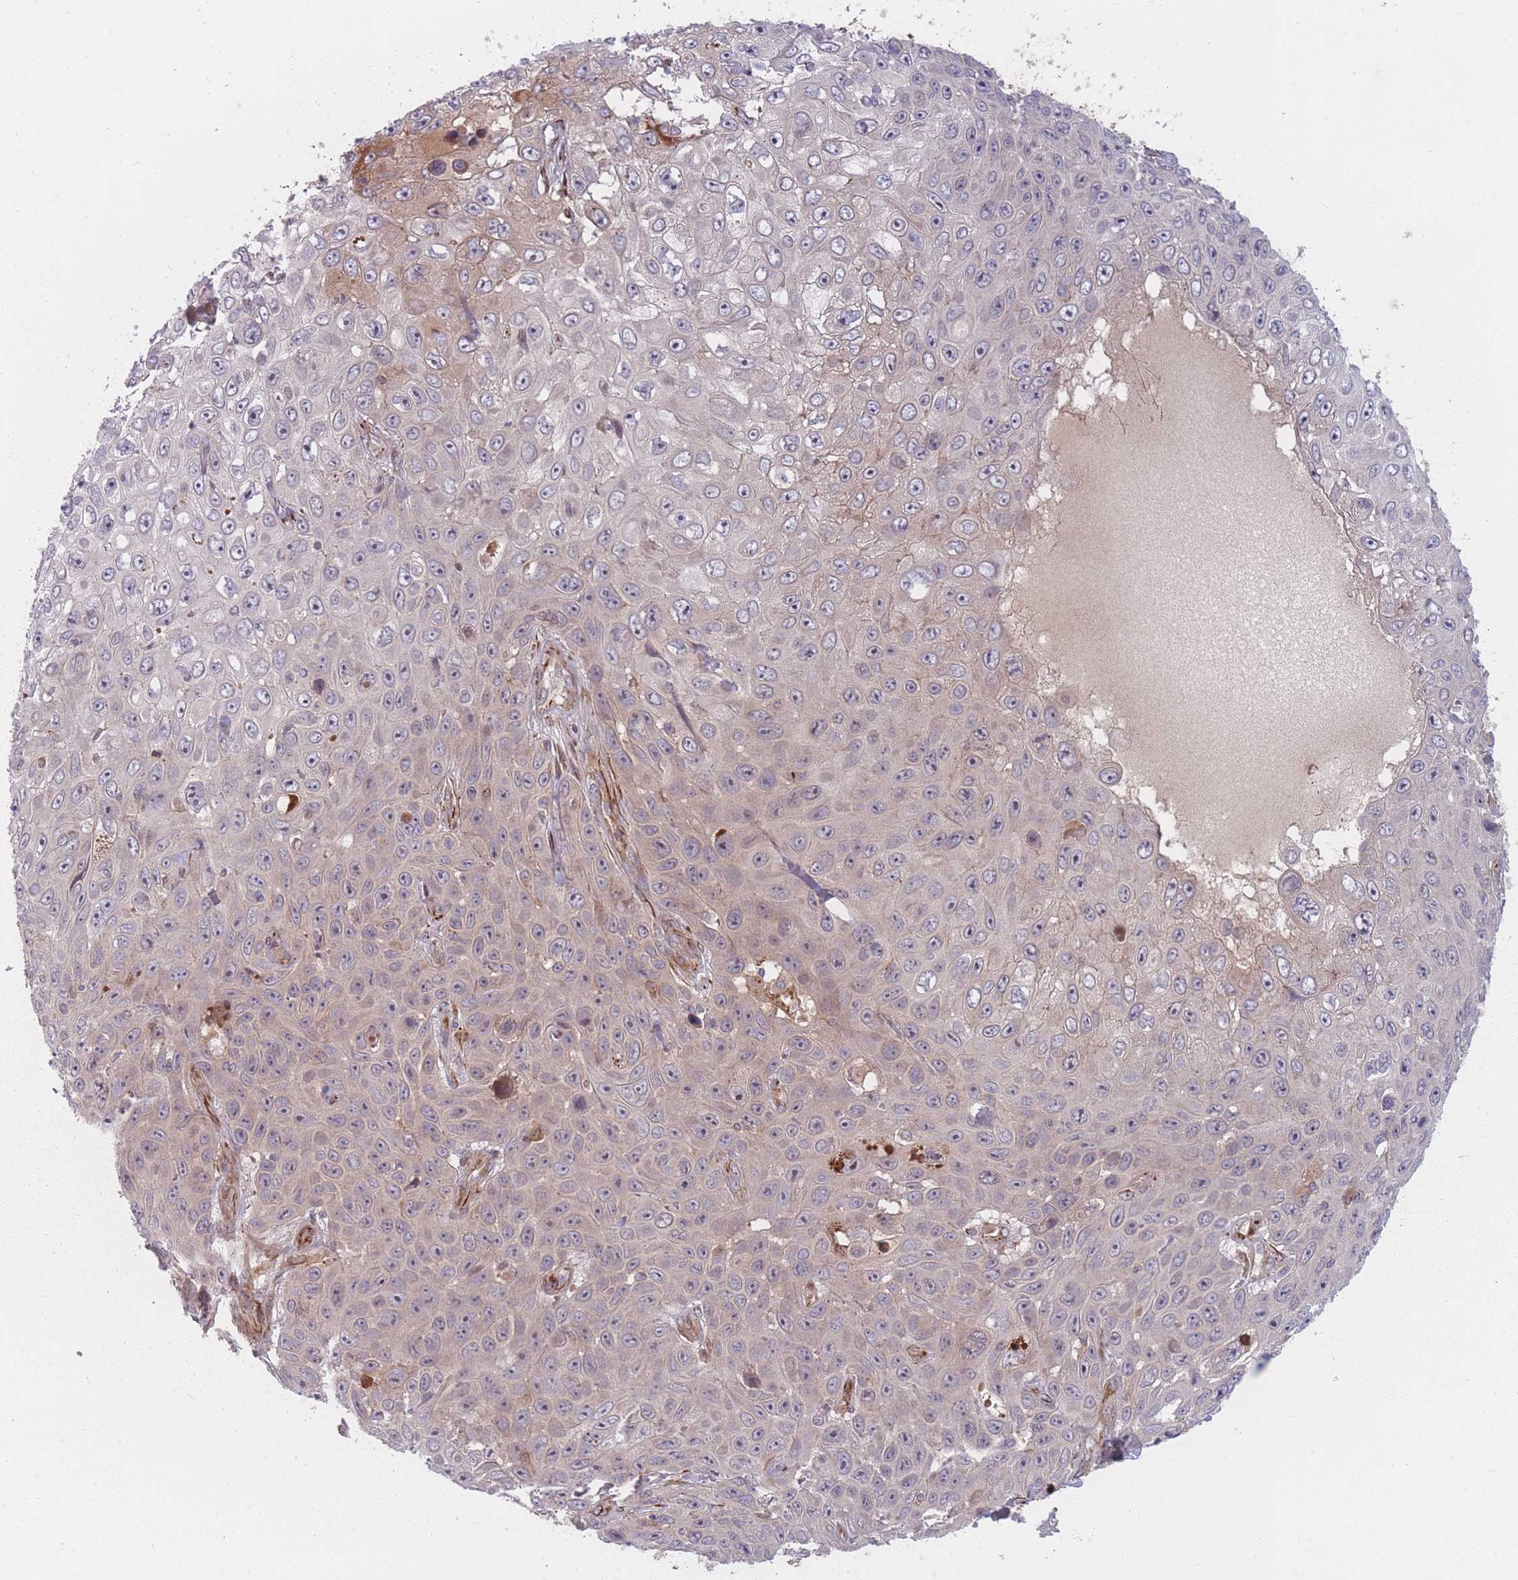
{"staining": {"intensity": "negative", "quantity": "none", "location": "none"}, "tissue": "skin cancer", "cell_type": "Tumor cells", "image_type": "cancer", "snomed": [{"axis": "morphology", "description": "Squamous cell carcinoma, NOS"}, {"axis": "topography", "description": "Skin"}], "caption": "Immunohistochemistry (IHC) micrograph of skin cancer stained for a protein (brown), which demonstrates no staining in tumor cells. (Brightfield microscopy of DAB immunohistochemistry (IHC) at high magnification).", "gene": "EEF1AKMT2", "patient": {"sex": "male", "age": 82}}